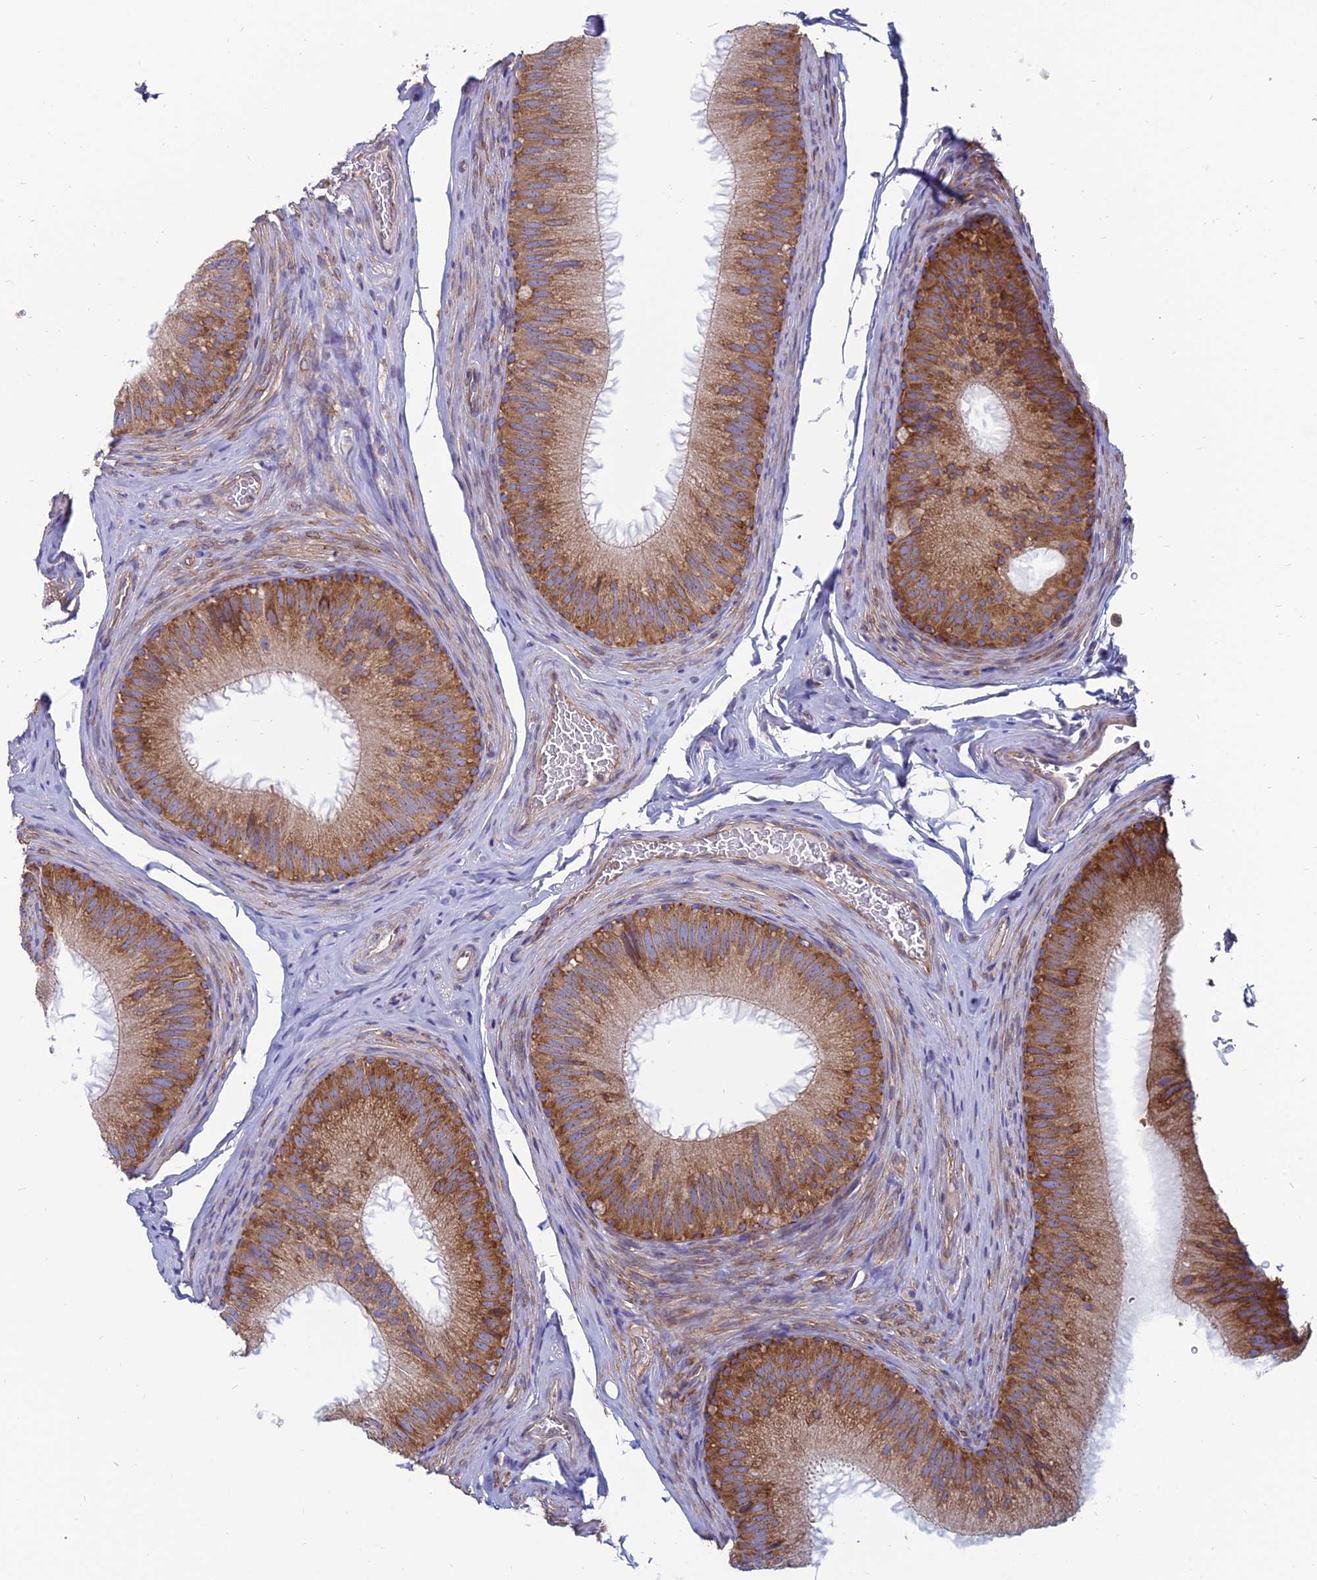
{"staining": {"intensity": "strong", "quantity": ">75%", "location": "cytoplasmic/membranous"}, "tissue": "epididymis", "cell_type": "Glandular cells", "image_type": "normal", "snomed": [{"axis": "morphology", "description": "Normal tissue, NOS"}, {"axis": "topography", "description": "Epididymis"}], "caption": "Immunohistochemistry histopathology image of normal epididymis: human epididymis stained using immunohistochemistry (IHC) exhibits high levels of strong protein expression localized specifically in the cytoplasmic/membranous of glandular cells, appearing as a cytoplasmic/membranous brown color.", "gene": "TXLNA", "patient": {"sex": "male", "age": 34}}